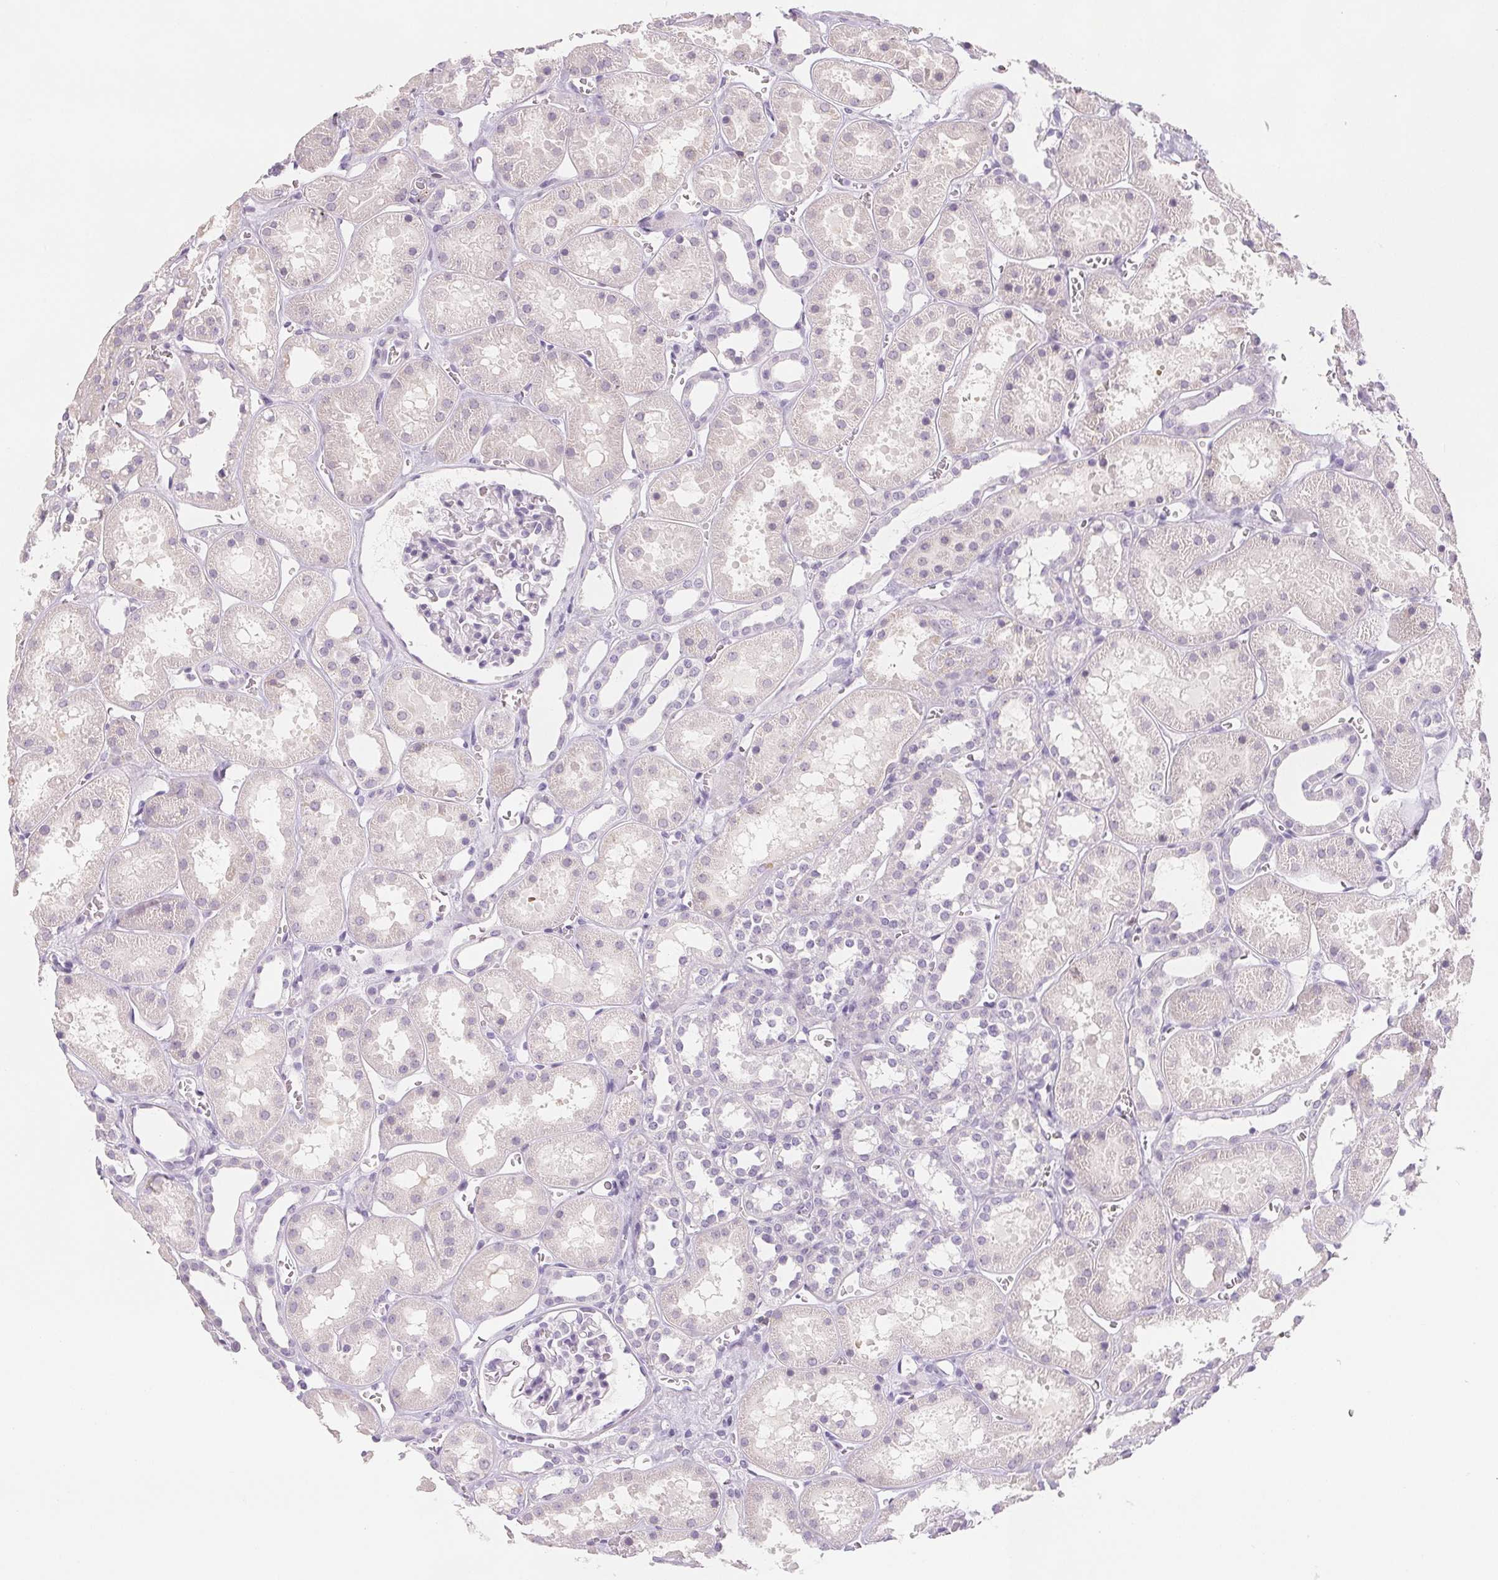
{"staining": {"intensity": "negative", "quantity": "none", "location": "none"}, "tissue": "kidney", "cell_type": "Cells in glomeruli", "image_type": "normal", "snomed": [{"axis": "morphology", "description": "Normal tissue, NOS"}, {"axis": "topography", "description": "Kidney"}], "caption": "IHC image of benign kidney: kidney stained with DAB displays no significant protein positivity in cells in glomeruli.", "gene": "CD69", "patient": {"sex": "female", "age": 41}}